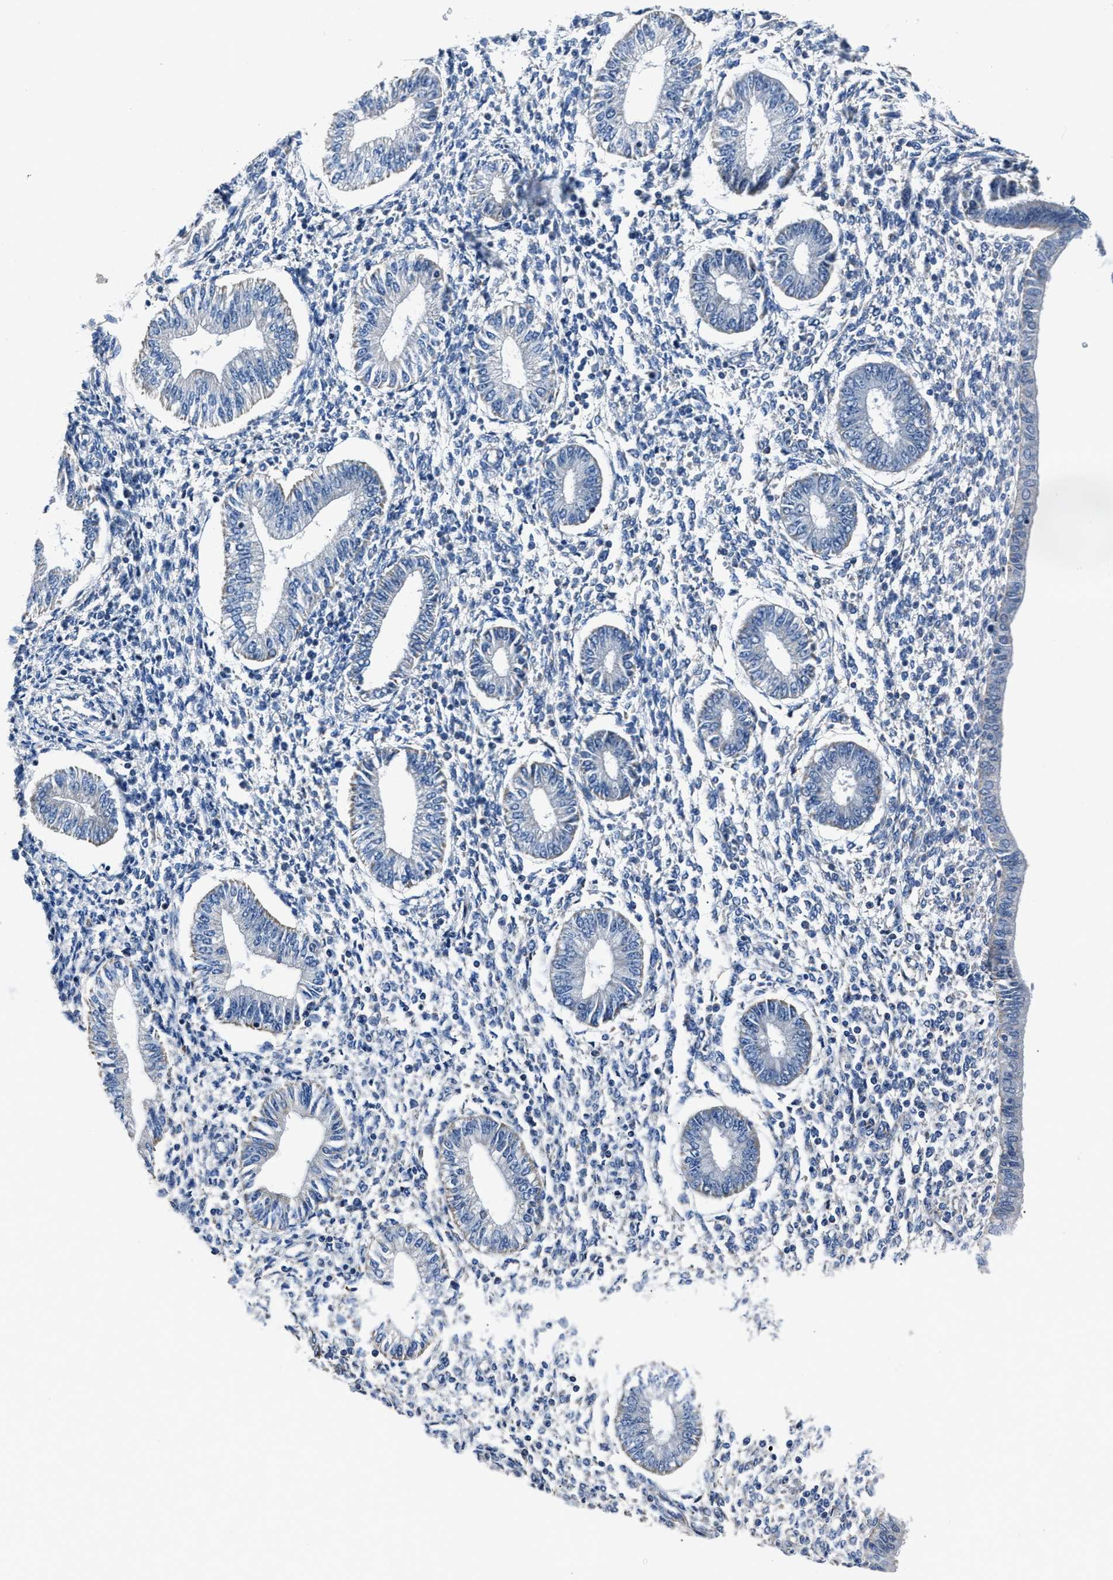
{"staining": {"intensity": "negative", "quantity": "none", "location": "none"}, "tissue": "endometrium", "cell_type": "Cells in endometrial stroma", "image_type": "normal", "snomed": [{"axis": "morphology", "description": "Normal tissue, NOS"}, {"axis": "topography", "description": "Endometrium"}], "caption": "The image displays no significant staining in cells in endometrial stroma of endometrium.", "gene": "NSUN5", "patient": {"sex": "female", "age": 50}}